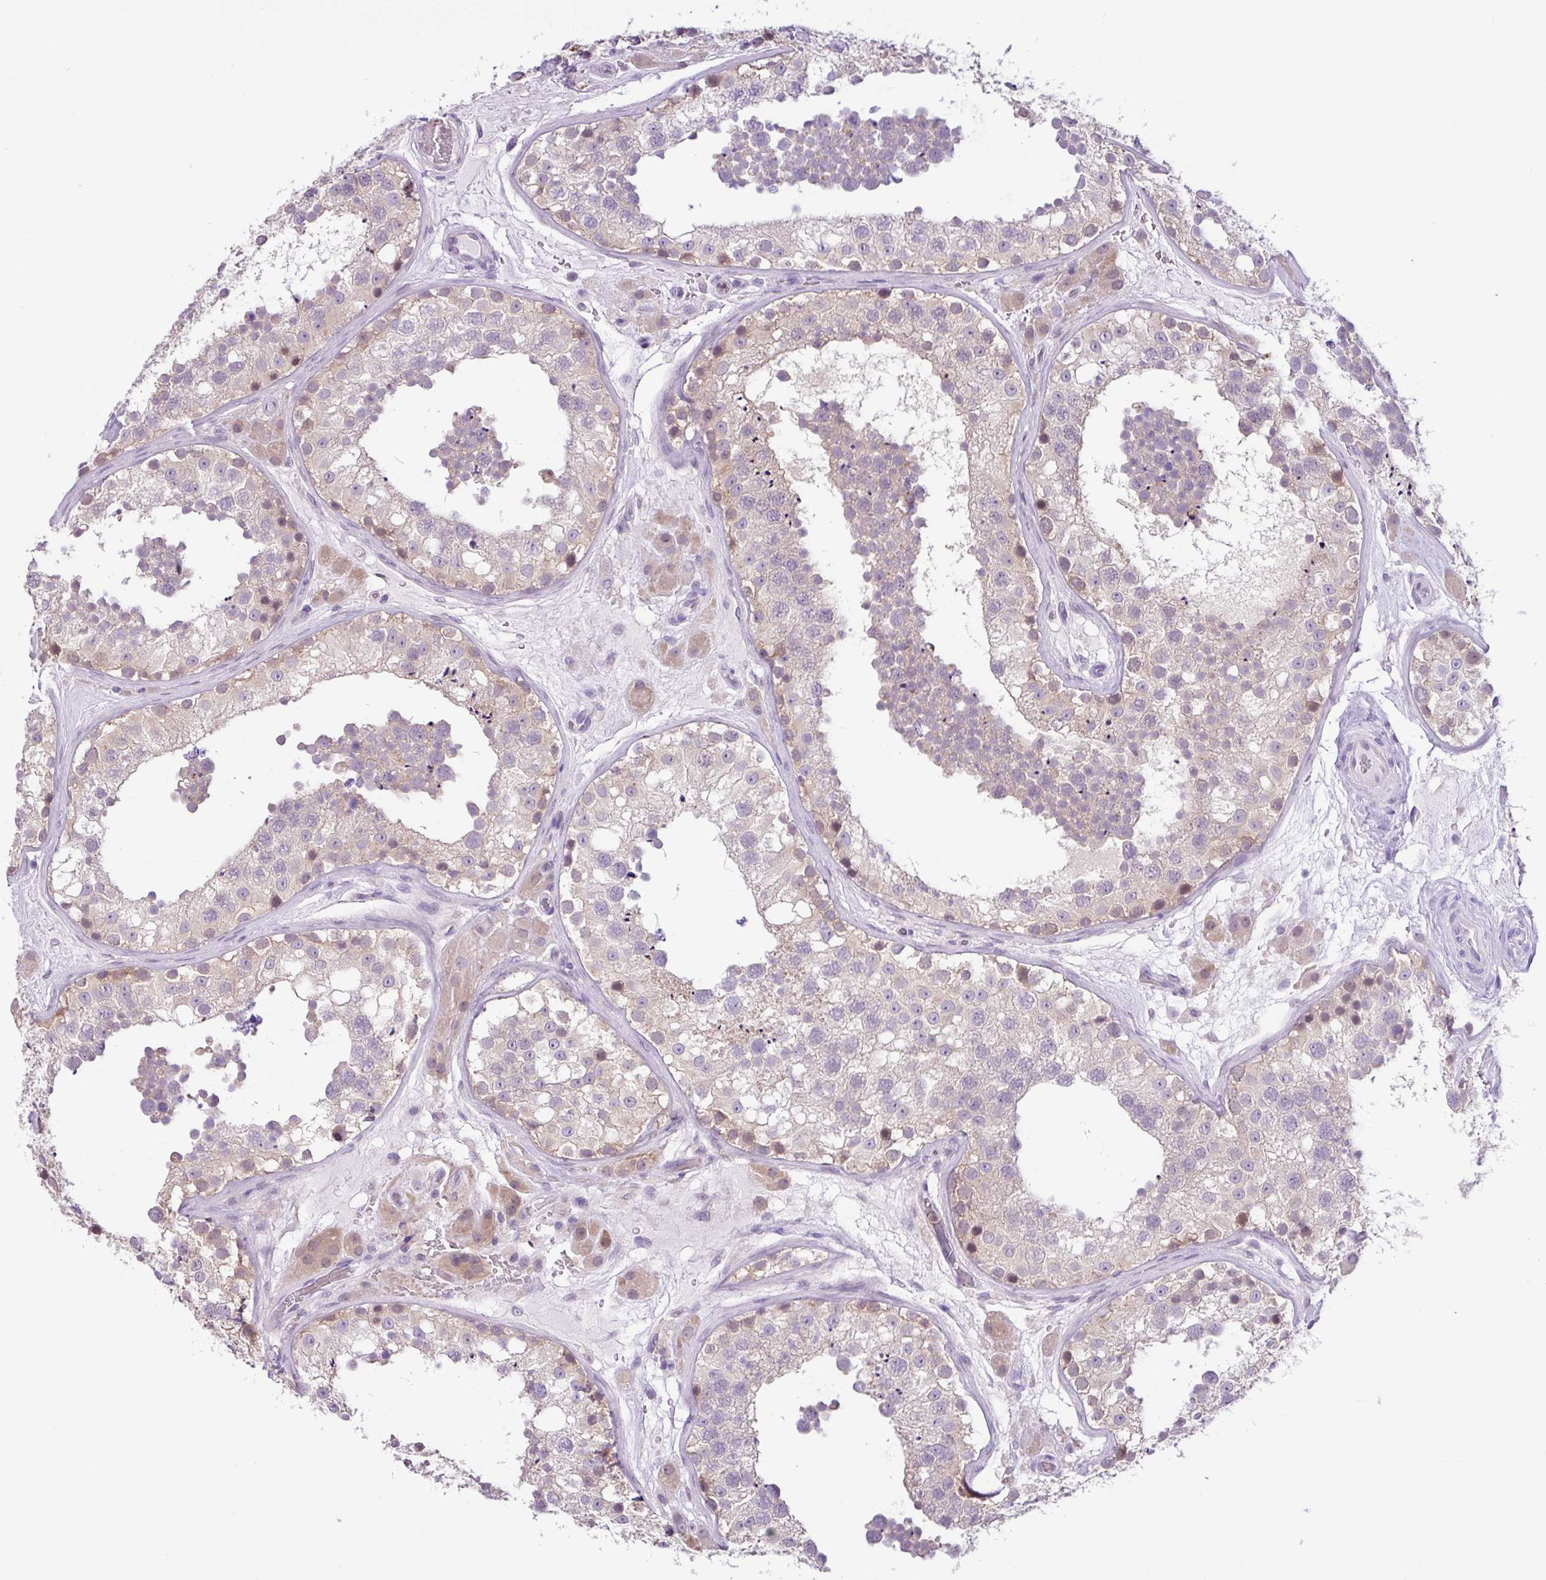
{"staining": {"intensity": "moderate", "quantity": "<25%", "location": "cytoplasmic/membranous,nuclear"}, "tissue": "testis", "cell_type": "Cells in seminiferous ducts", "image_type": "normal", "snomed": [{"axis": "morphology", "description": "Normal tissue, NOS"}, {"axis": "topography", "description": "Testis"}], "caption": "A brown stain highlights moderate cytoplasmic/membranous,nuclear staining of a protein in cells in seminiferous ducts of unremarkable testis. Immunohistochemistry (ihc) stains the protein in brown and the nuclei are stained blue.", "gene": "TONSL", "patient": {"sex": "male", "age": 26}}